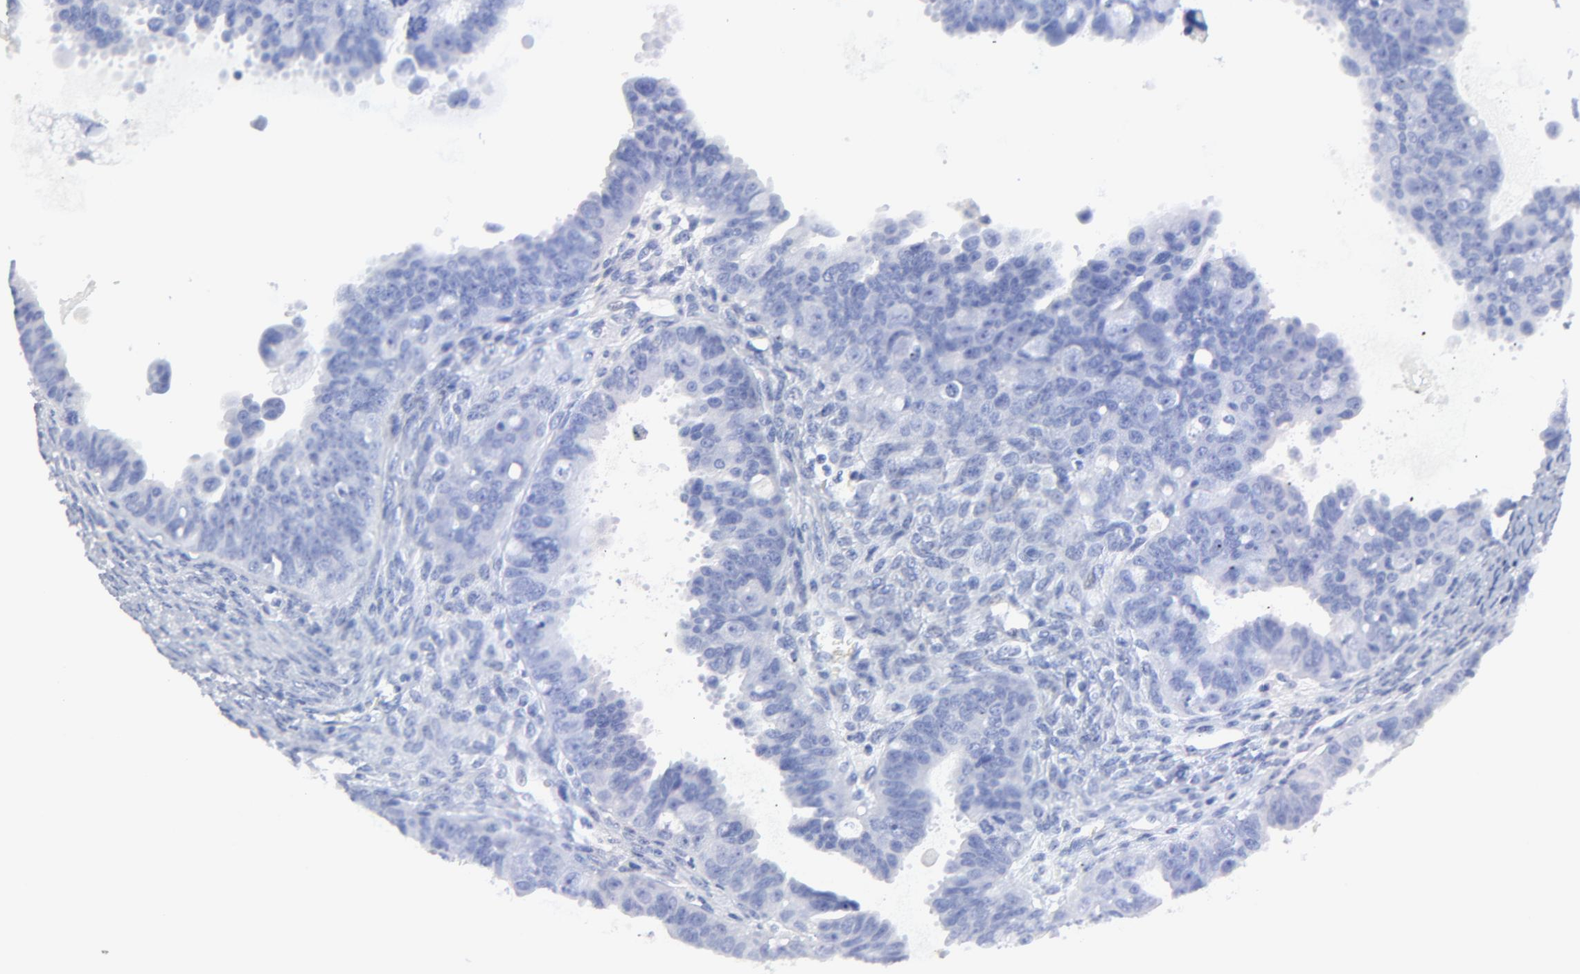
{"staining": {"intensity": "negative", "quantity": "none", "location": "none"}, "tissue": "ovarian cancer", "cell_type": "Tumor cells", "image_type": "cancer", "snomed": [{"axis": "morphology", "description": "Carcinoma, endometroid"}, {"axis": "topography", "description": "Ovary"}], "caption": "This is an IHC histopathology image of human ovarian cancer. There is no positivity in tumor cells.", "gene": "HORMAD2", "patient": {"sex": "female", "age": 85}}